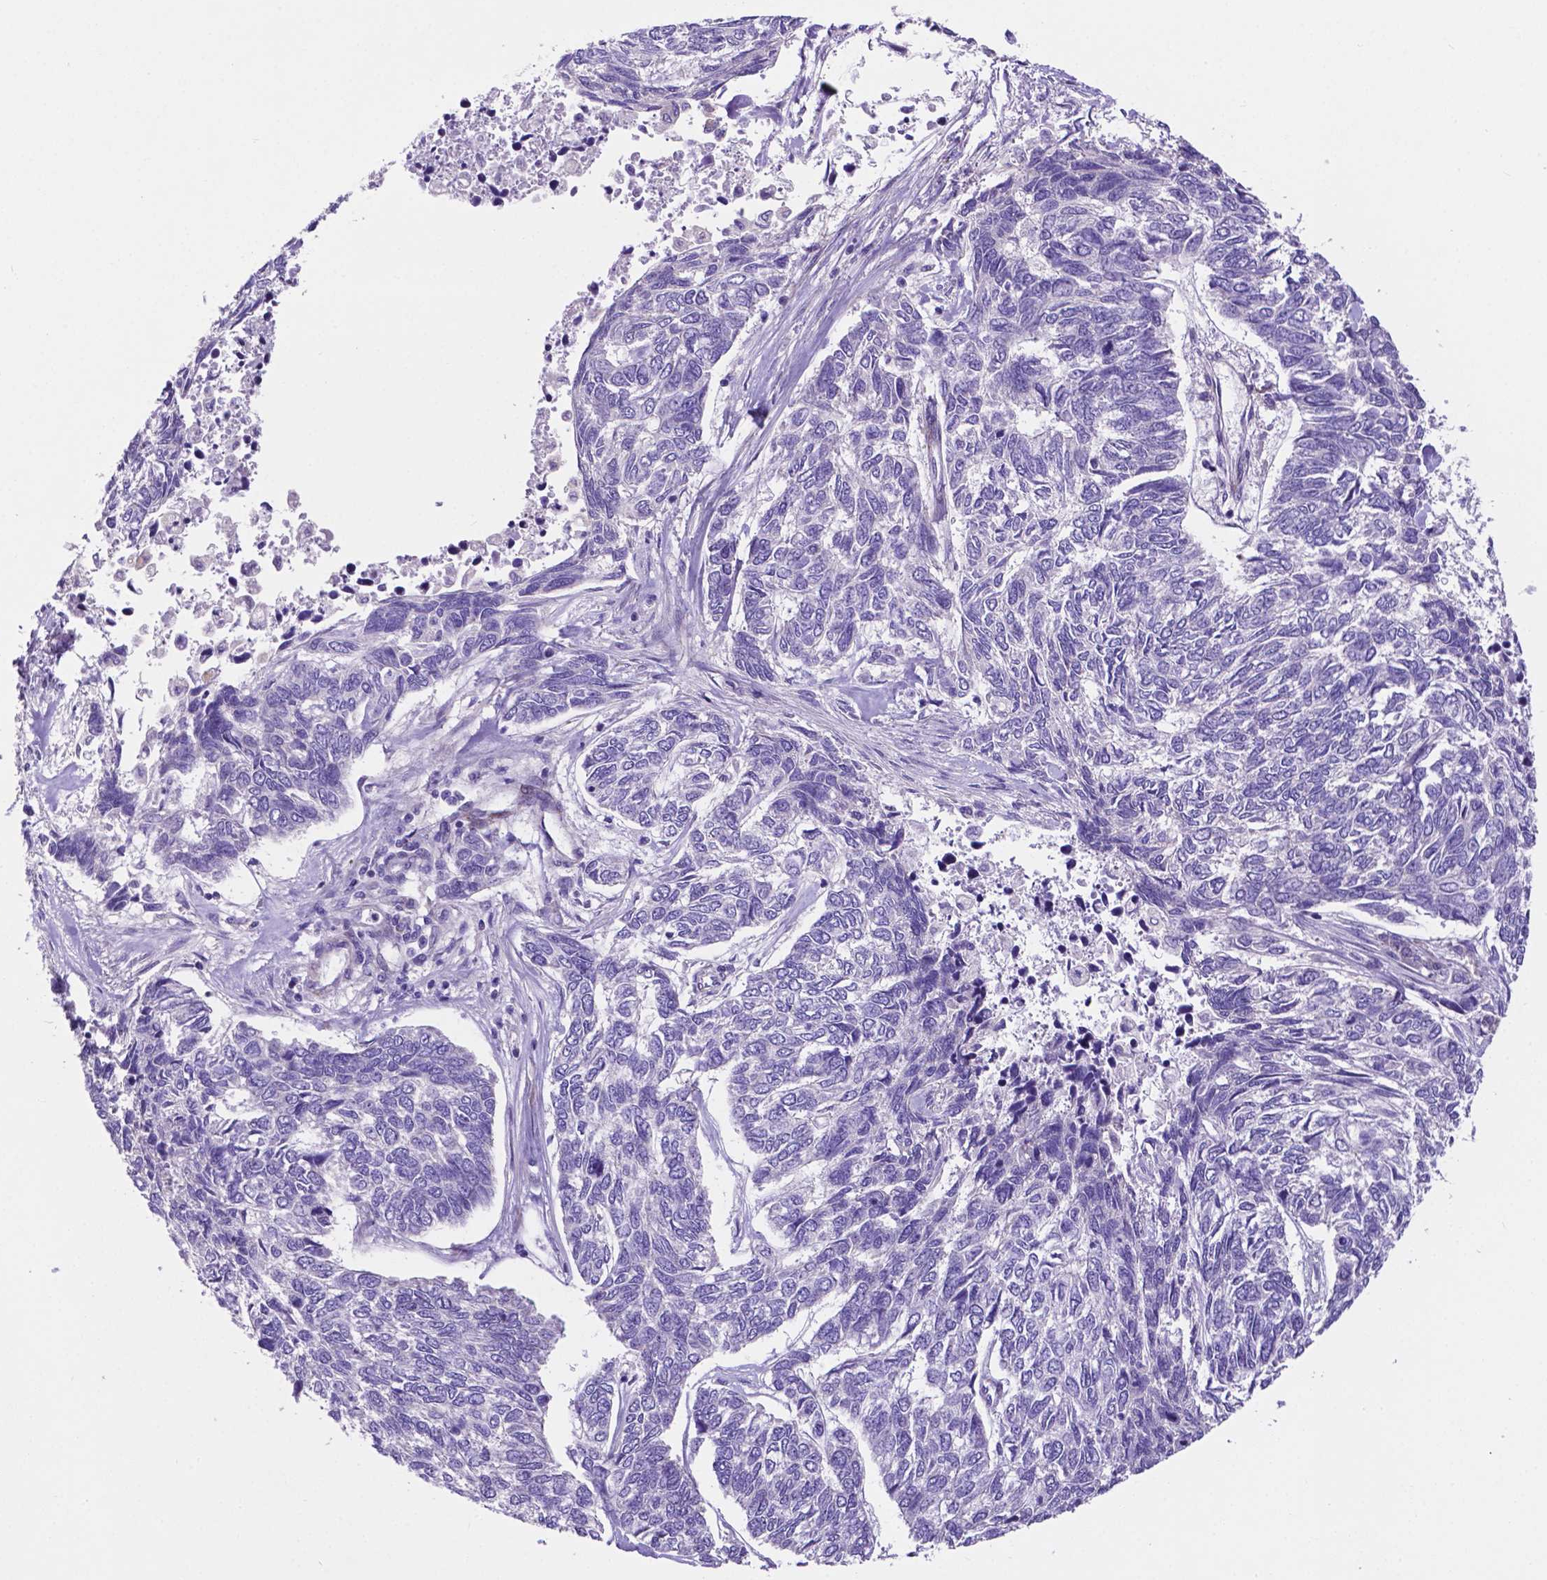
{"staining": {"intensity": "negative", "quantity": "none", "location": "none"}, "tissue": "skin cancer", "cell_type": "Tumor cells", "image_type": "cancer", "snomed": [{"axis": "morphology", "description": "Basal cell carcinoma"}, {"axis": "topography", "description": "Skin"}], "caption": "The micrograph reveals no staining of tumor cells in skin basal cell carcinoma. The staining is performed using DAB brown chromogen with nuclei counter-stained in using hematoxylin.", "gene": "PFKFB4", "patient": {"sex": "female", "age": 65}}